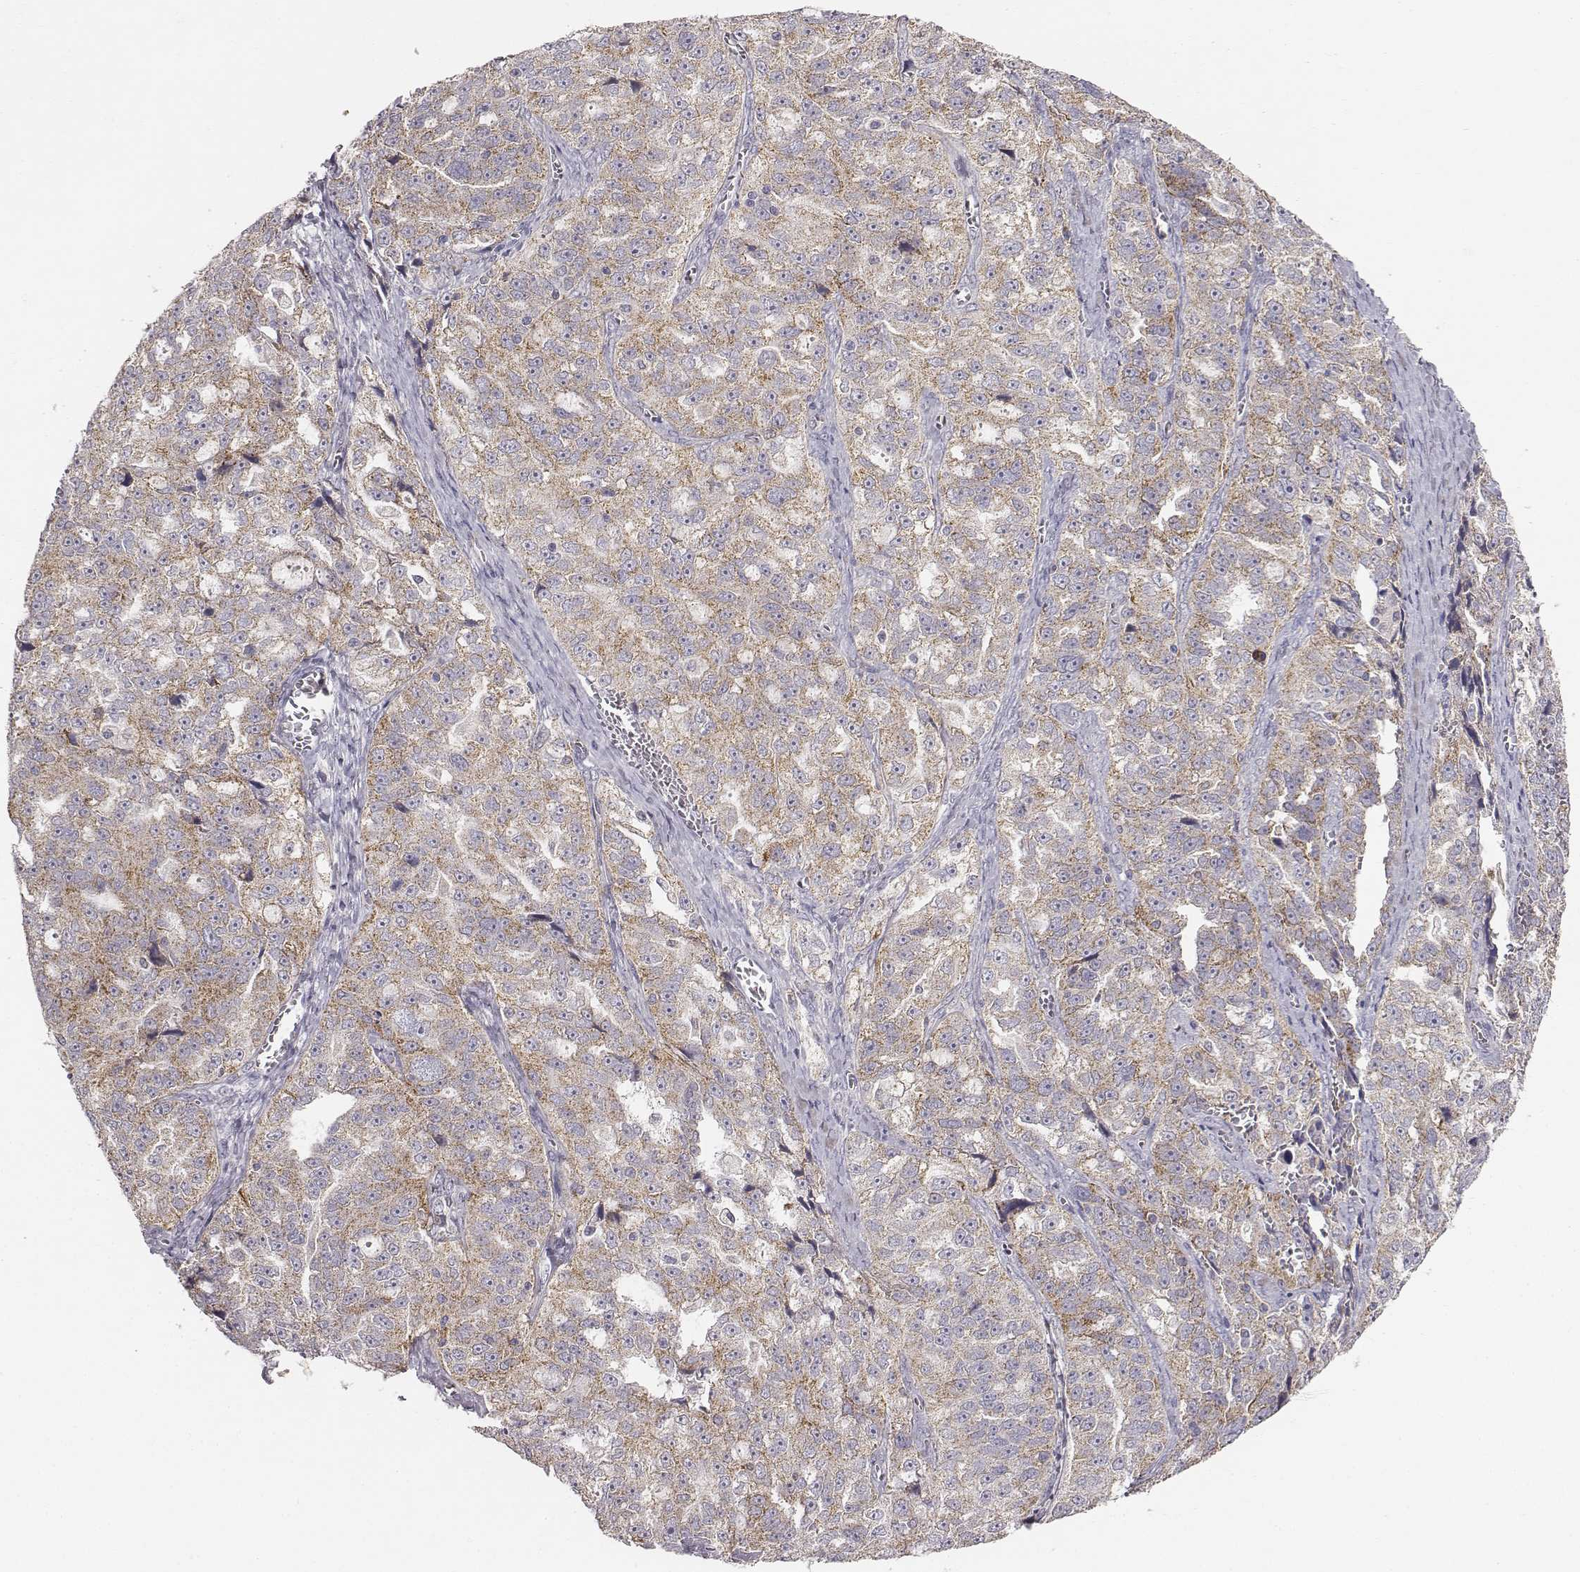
{"staining": {"intensity": "weak", "quantity": ">75%", "location": "cytoplasmic/membranous"}, "tissue": "ovarian cancer", "cell_type": "Tumor cells", "image_type": "cancer", "snomed": [{"axis": "morphology", "description": "Cystadenocarcinoma, serous, NOS"}, {"axis": "topography", "description": "Ovary"}], "caption": "Protein analysis of ovarian cancer (serous cystadenocarcinoma) tissue shows weak cytoplasmic/membranous expression in about >75% of tumor cells. (Stains: DAB (3,3'-diaminobenzidine) in brown, nuclei in blue, Microscopy: brightfield microscopy at high magnification).", "gene": "ABCD3", "patient": {"sex": "female", "age": 51}}